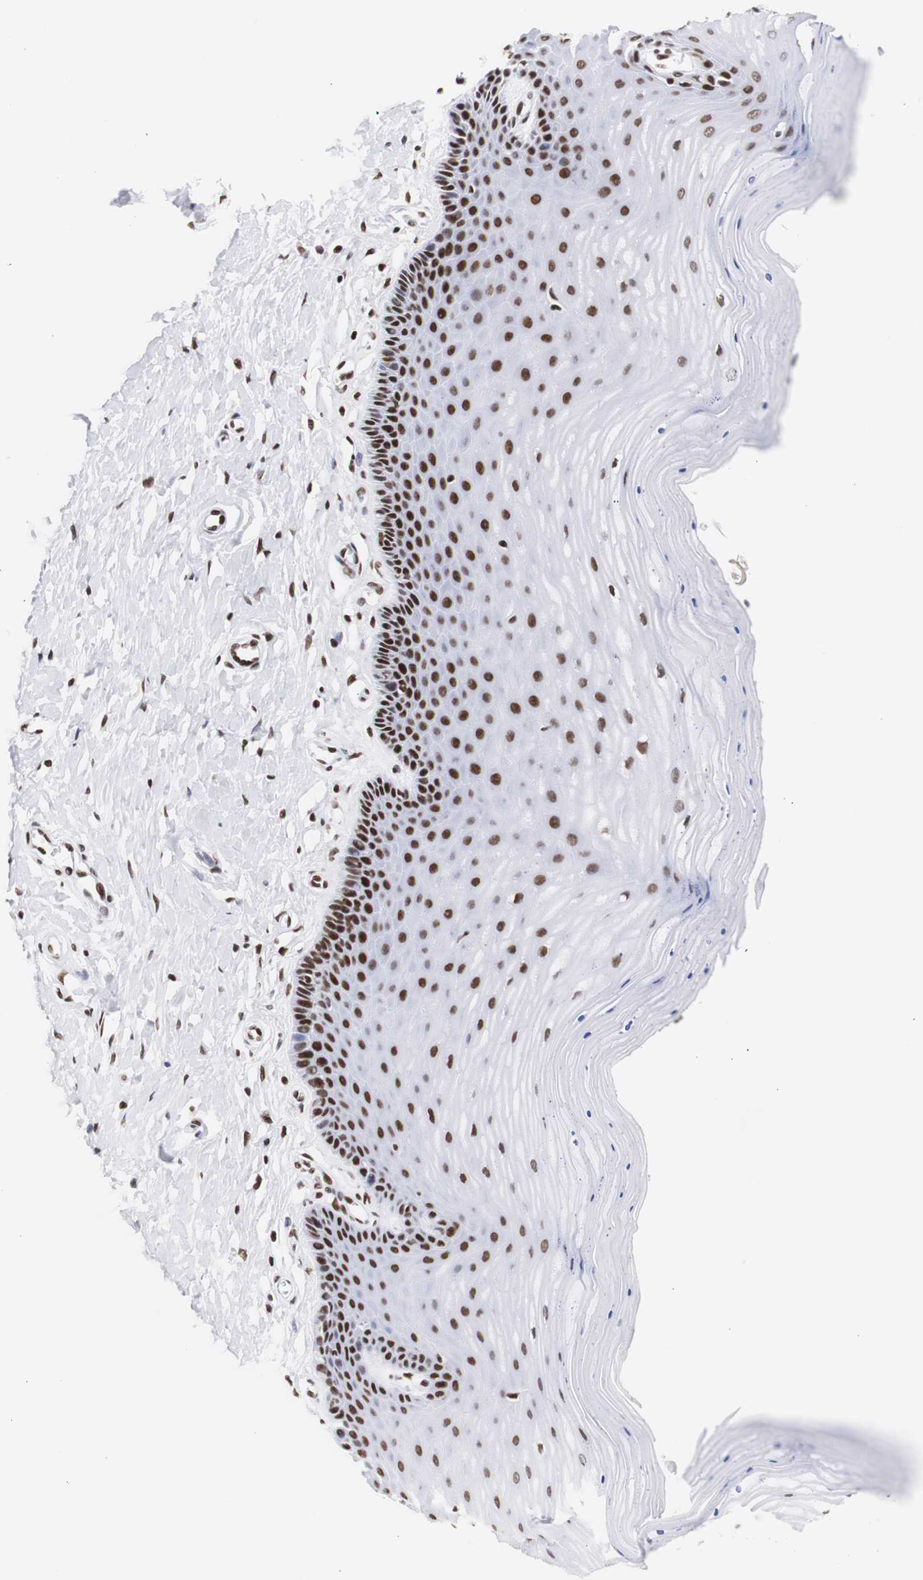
{"staining": {"intensity": "strong", "quantity": ">75%", "location": "nuclear"}, "tissue": "cervix", "cell_type": "Glandular cells", "image_type": "normal", "snomed": [{"axis": "morphology", "description": "Normal tissue, NOS"}, {"axis": "topography", "description": "Cervix"}], "caption": "Immunohistochemical staining of normal human cervix exhibits >75% levels of strong nuclear protein staining in about >75% of glandular cells. (brown staining indicates protein expression, while blue staining denotes nuclei).", "gene": "HNRNPH2", "patient": {"sex": "female", "age": 55}}